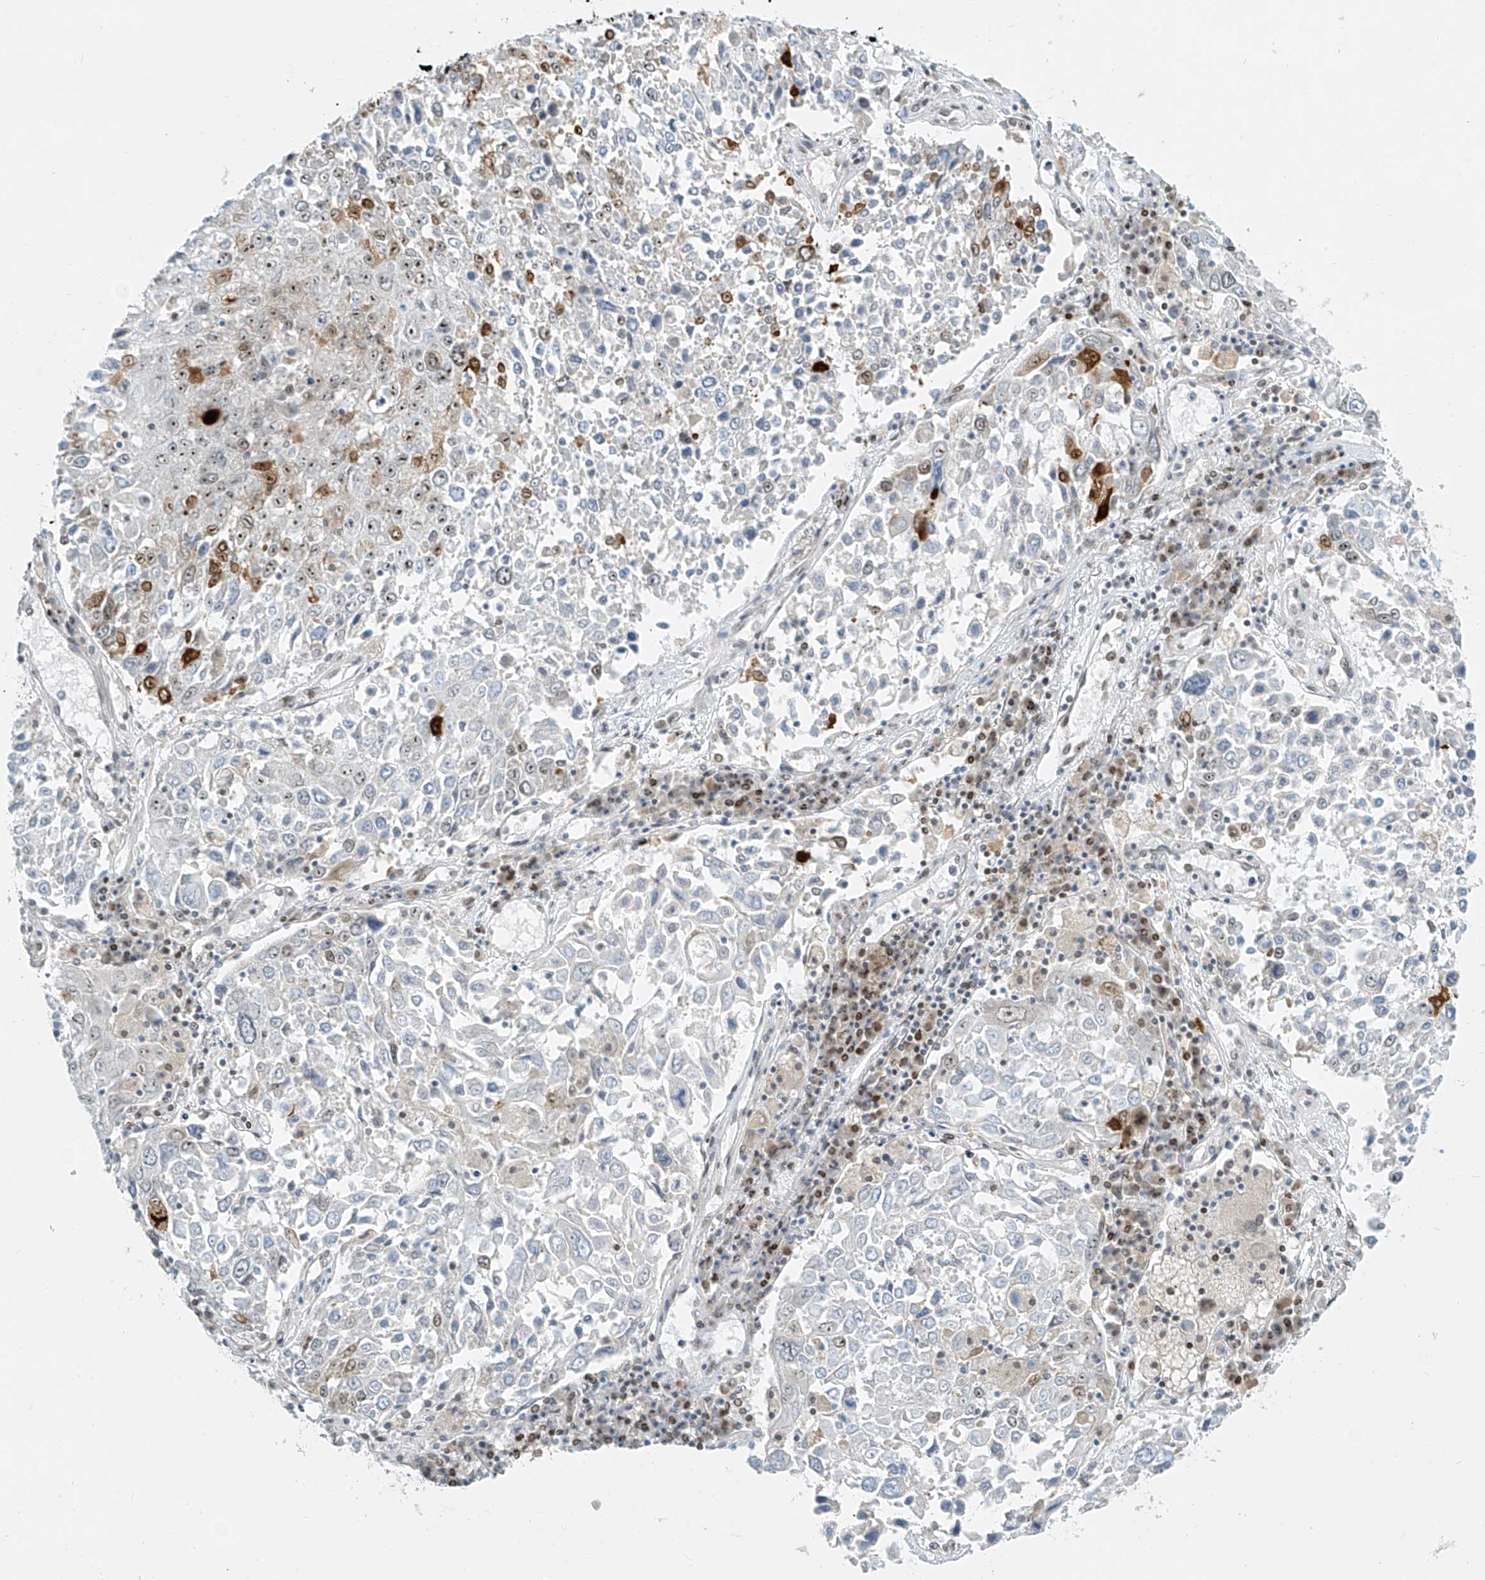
{"staining": {"intensity": "moderate", "quantity": "<25%", "location": "nuclear"}, "tissue": "lung cancer", "cell_type": "Tumor cells", "image_type": "cancer", "snomed": [{"axis": "morphology", "description": "Squamous cell carcinoma, NOS"}, {"axis": "topography", "description": "Lung"}], "caption": "There is low levels of moderate nuclear staining in tumor cells of lung squamous cell carcinoma, as demonstrated by immunohistochemical staining (brown color).", "gene": "SAMD15", "patient": {"sex": "male", "age": 65}}